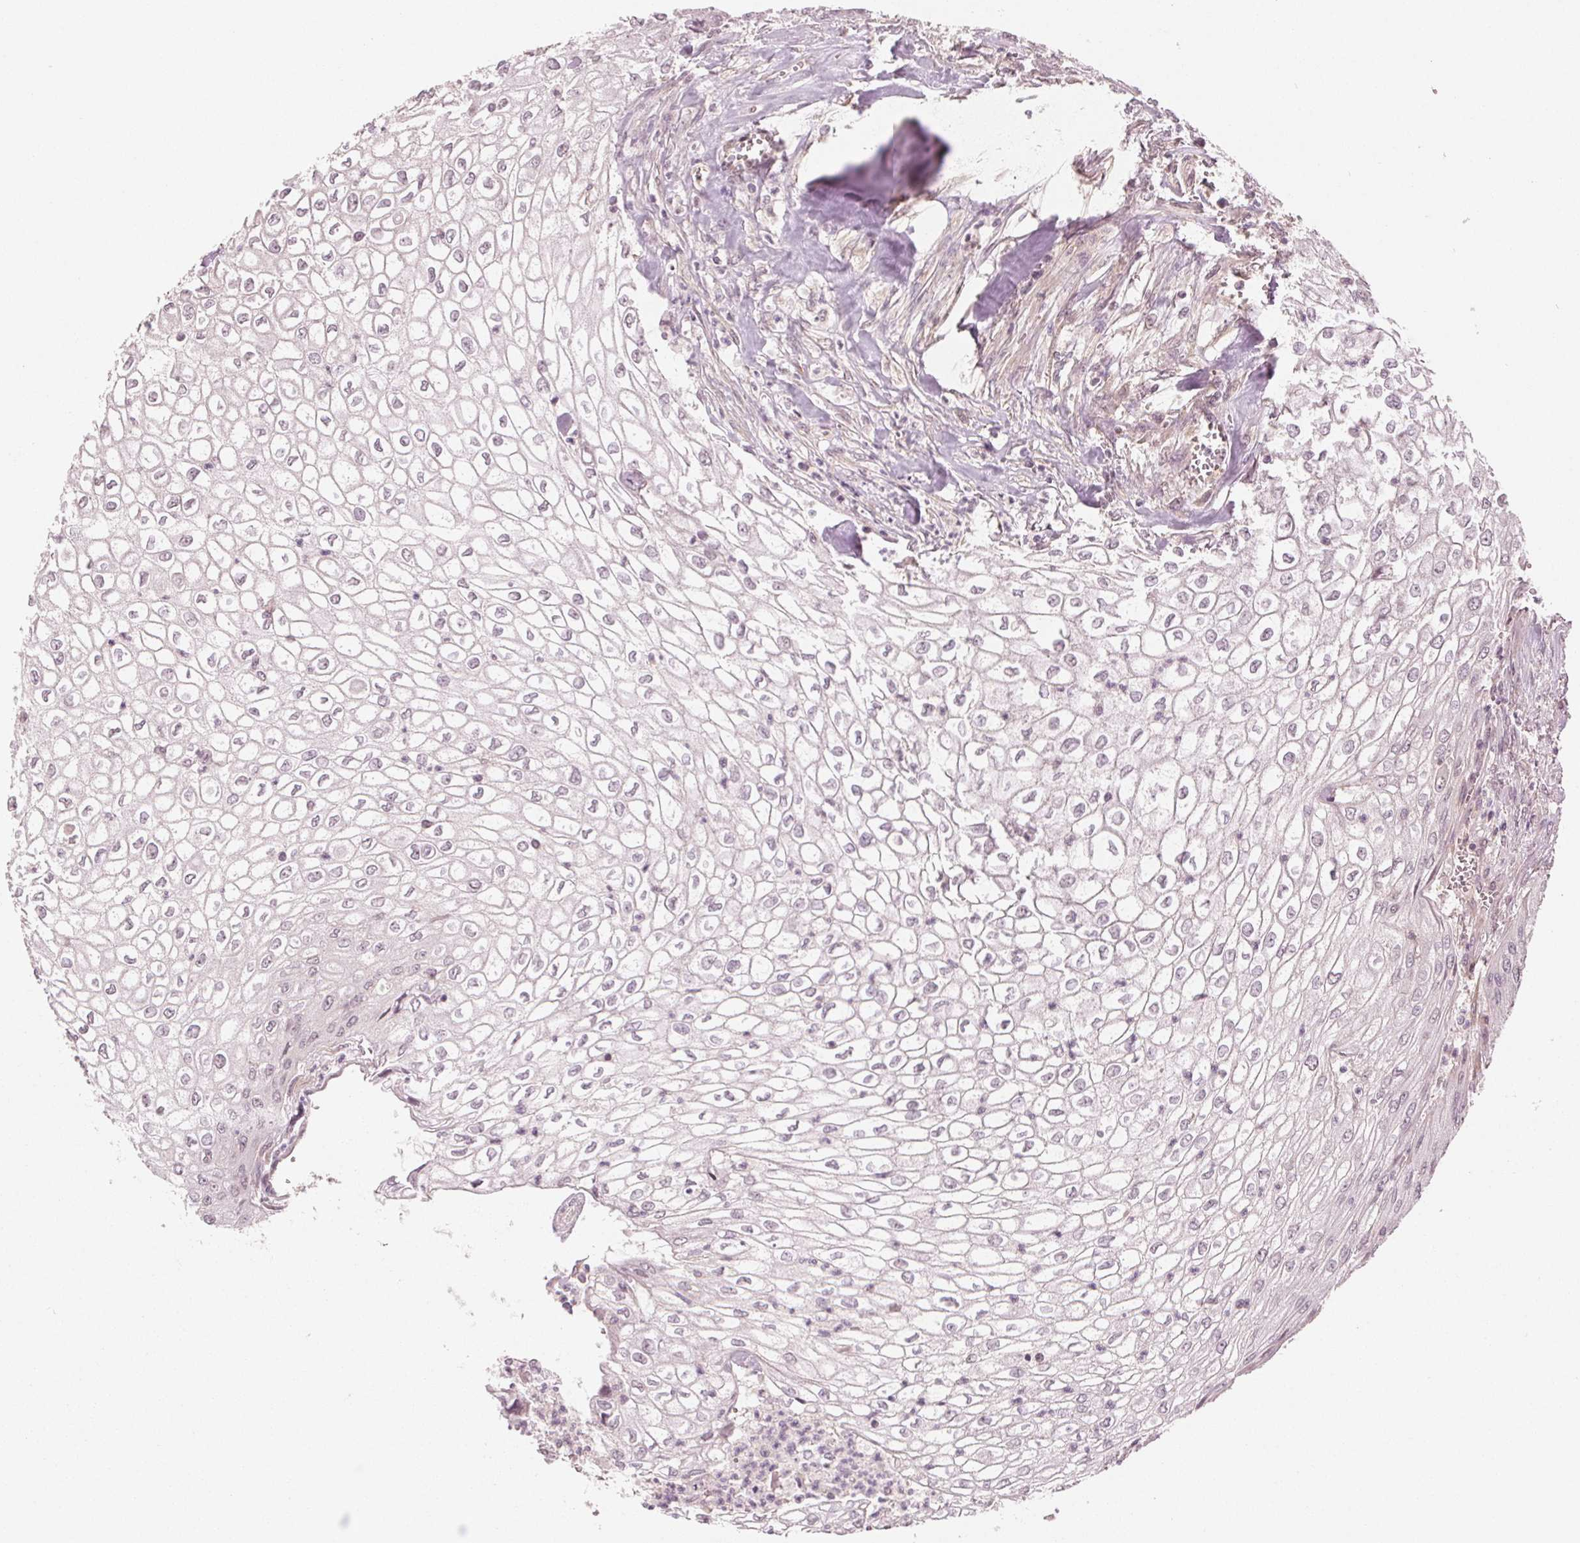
{"staining": {"intensity": "negative", "quantity": "none", "location": "none"}, "tissue": "urothelial cancer", "cell_type": "Tumor cells", "image_type": "cancer", "snomed": [{"axis": "morphology", "description": "Urothelial carcinoma, High grade"}, {"axis": "topography", "description": "Urinary bladder"}], "caption": "Tumor cells are negative for protein expression in human urothelial carcinoma (high-grade). The staining is performed using DAB brown chromogen with nuclei counter-stained in using hematoxylin.", "gene": "CLBA1", "patient": {"sex": "male", "age": 62}}